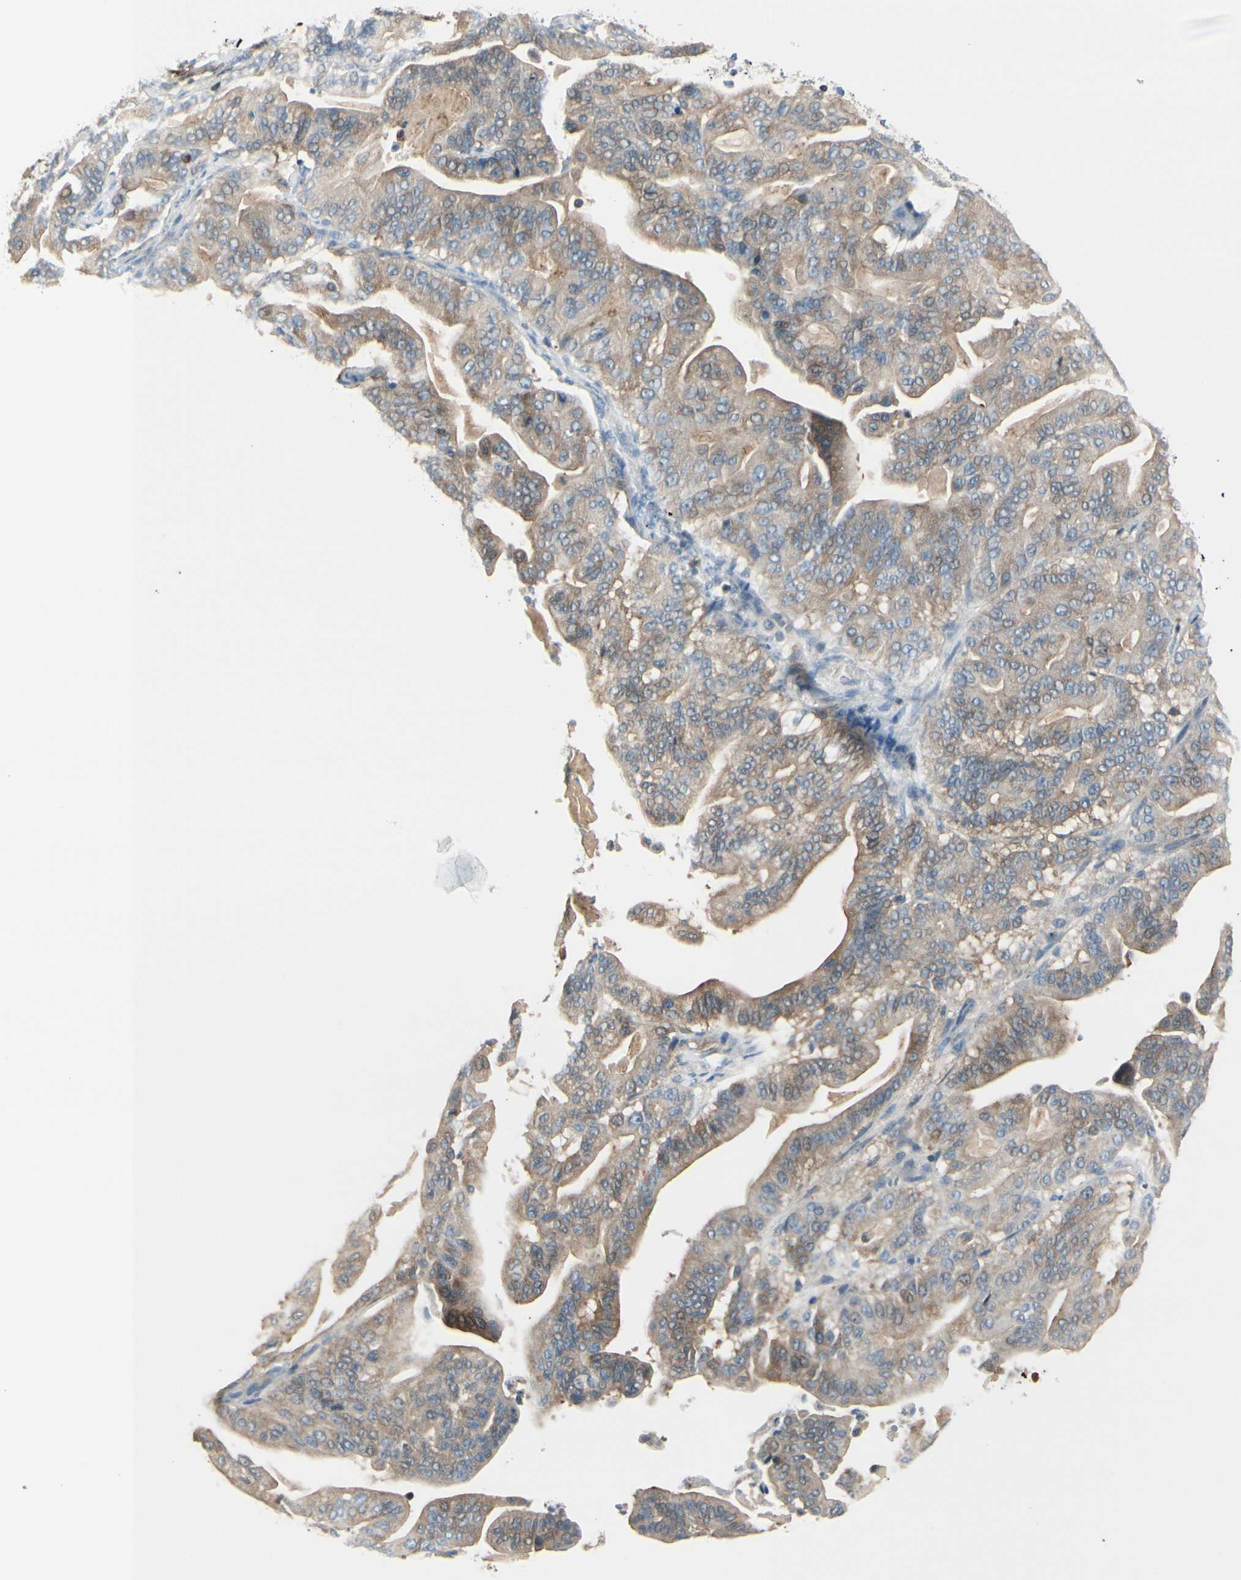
{"staining": {"intensity": "moderate", "quantity": ">75%", "location": "cytoplasmic/membranous"}, "tissue": "pancreatic cancer", "cell_type": "Tumor cells", "image_type": "cancer", "snomed": [{"axis": "morphology", "description": "Adenocarcinoma, NOS"}, {"axis": "topography", "description": "Pancreas"}], "caption": "Protein staining of pancreatic cancer (adenocarcinoma) tissue displays moderate cytoplasmic/membranous expression in approximately >75% of tumor cells. (Stains: DAB (3,3'-diaminobenzidine) in brown, nuclei in blue, Microscopy: brightfield microscopy at high magnification).", "gene": "SLC9A3R1", "patient": {"sex": "male", "age": 63}}